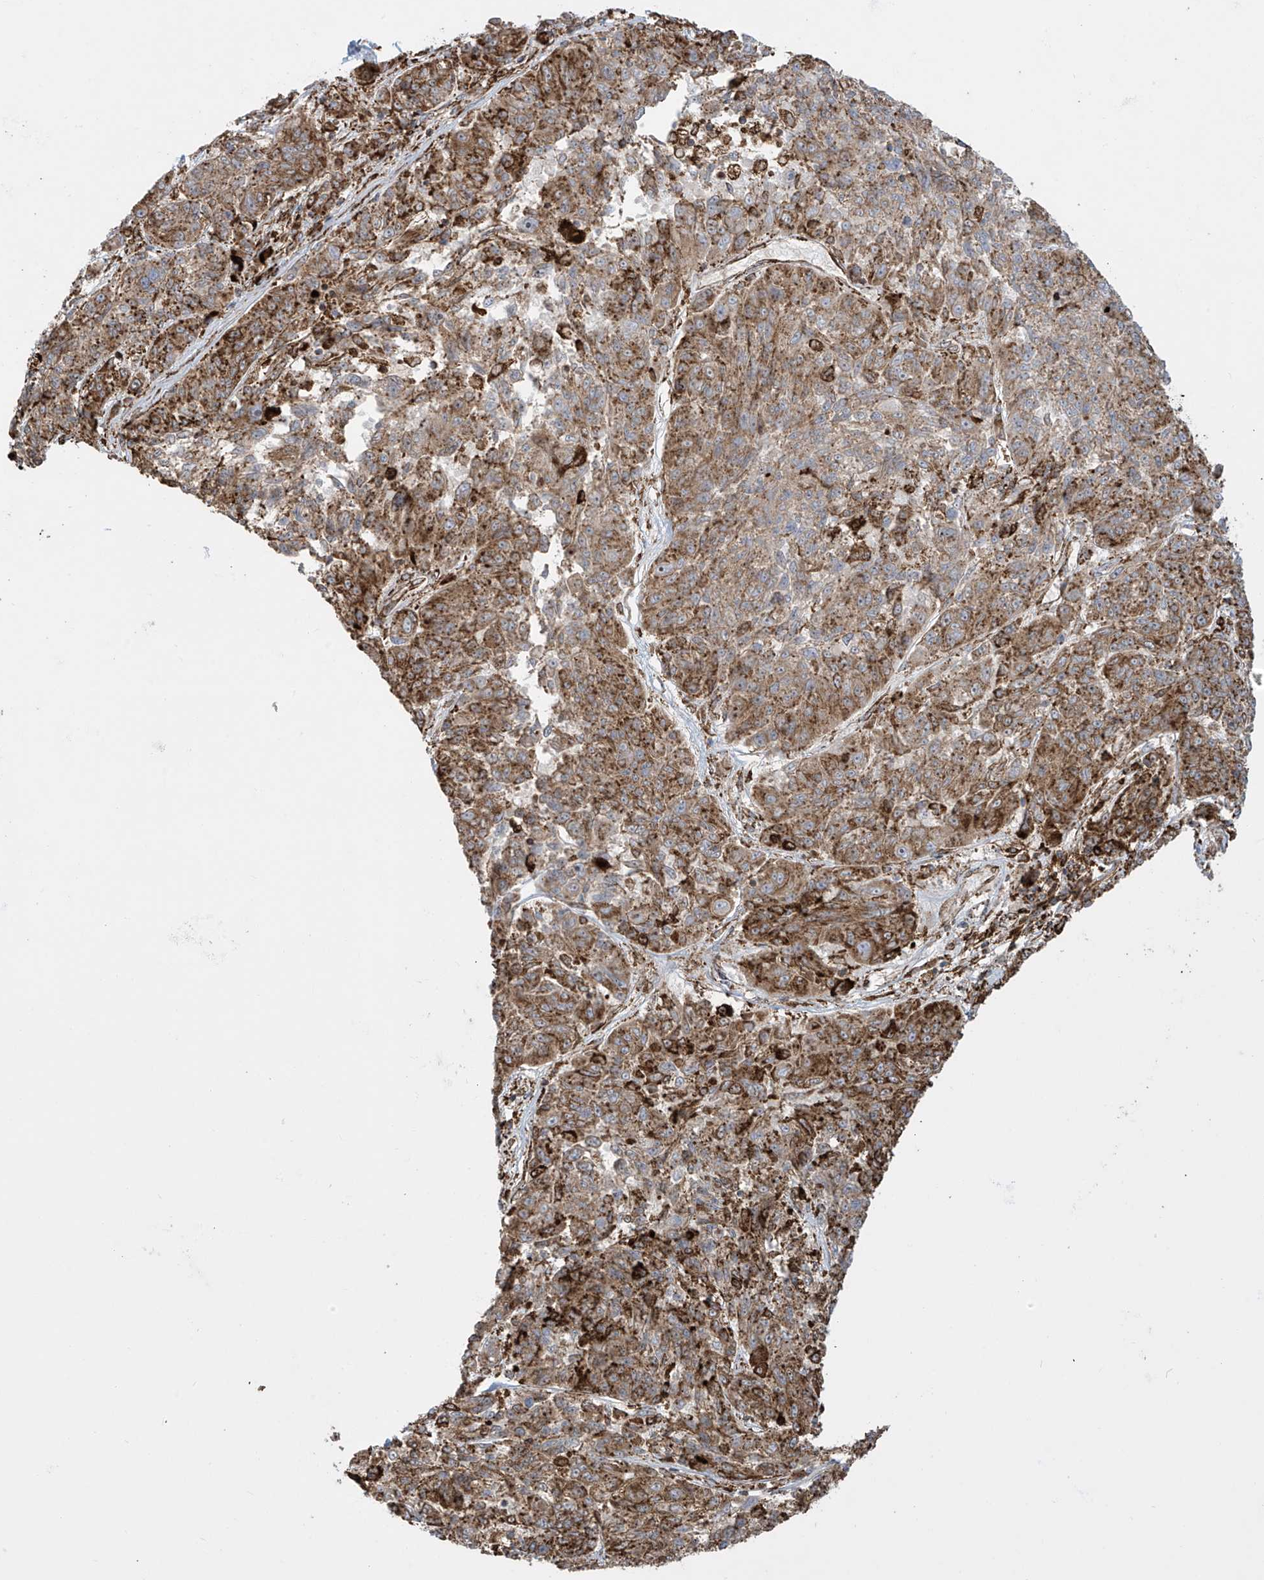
{"staining": {"intensity": "moderate", "quantity": ">75%", "location": "cytoplasmic/membranous"}, "tissue": "melanoma", "cell_type": "Tumor cells", "image_type": "cancer", "snomed": [{"axis": "morphology", "description": "Malignant melanoma, NOS"}, {"axis": "topography", "description": "Skin"}], "caption": "A brown stain labels moderate cytoplasmic/membranous positivity of a protein in human melanoma tumor cells. (DAB IHC with brightfield microscopy, high magnification).", "gene": "MX1", "patient": {"sex": "male", "age": 53}}